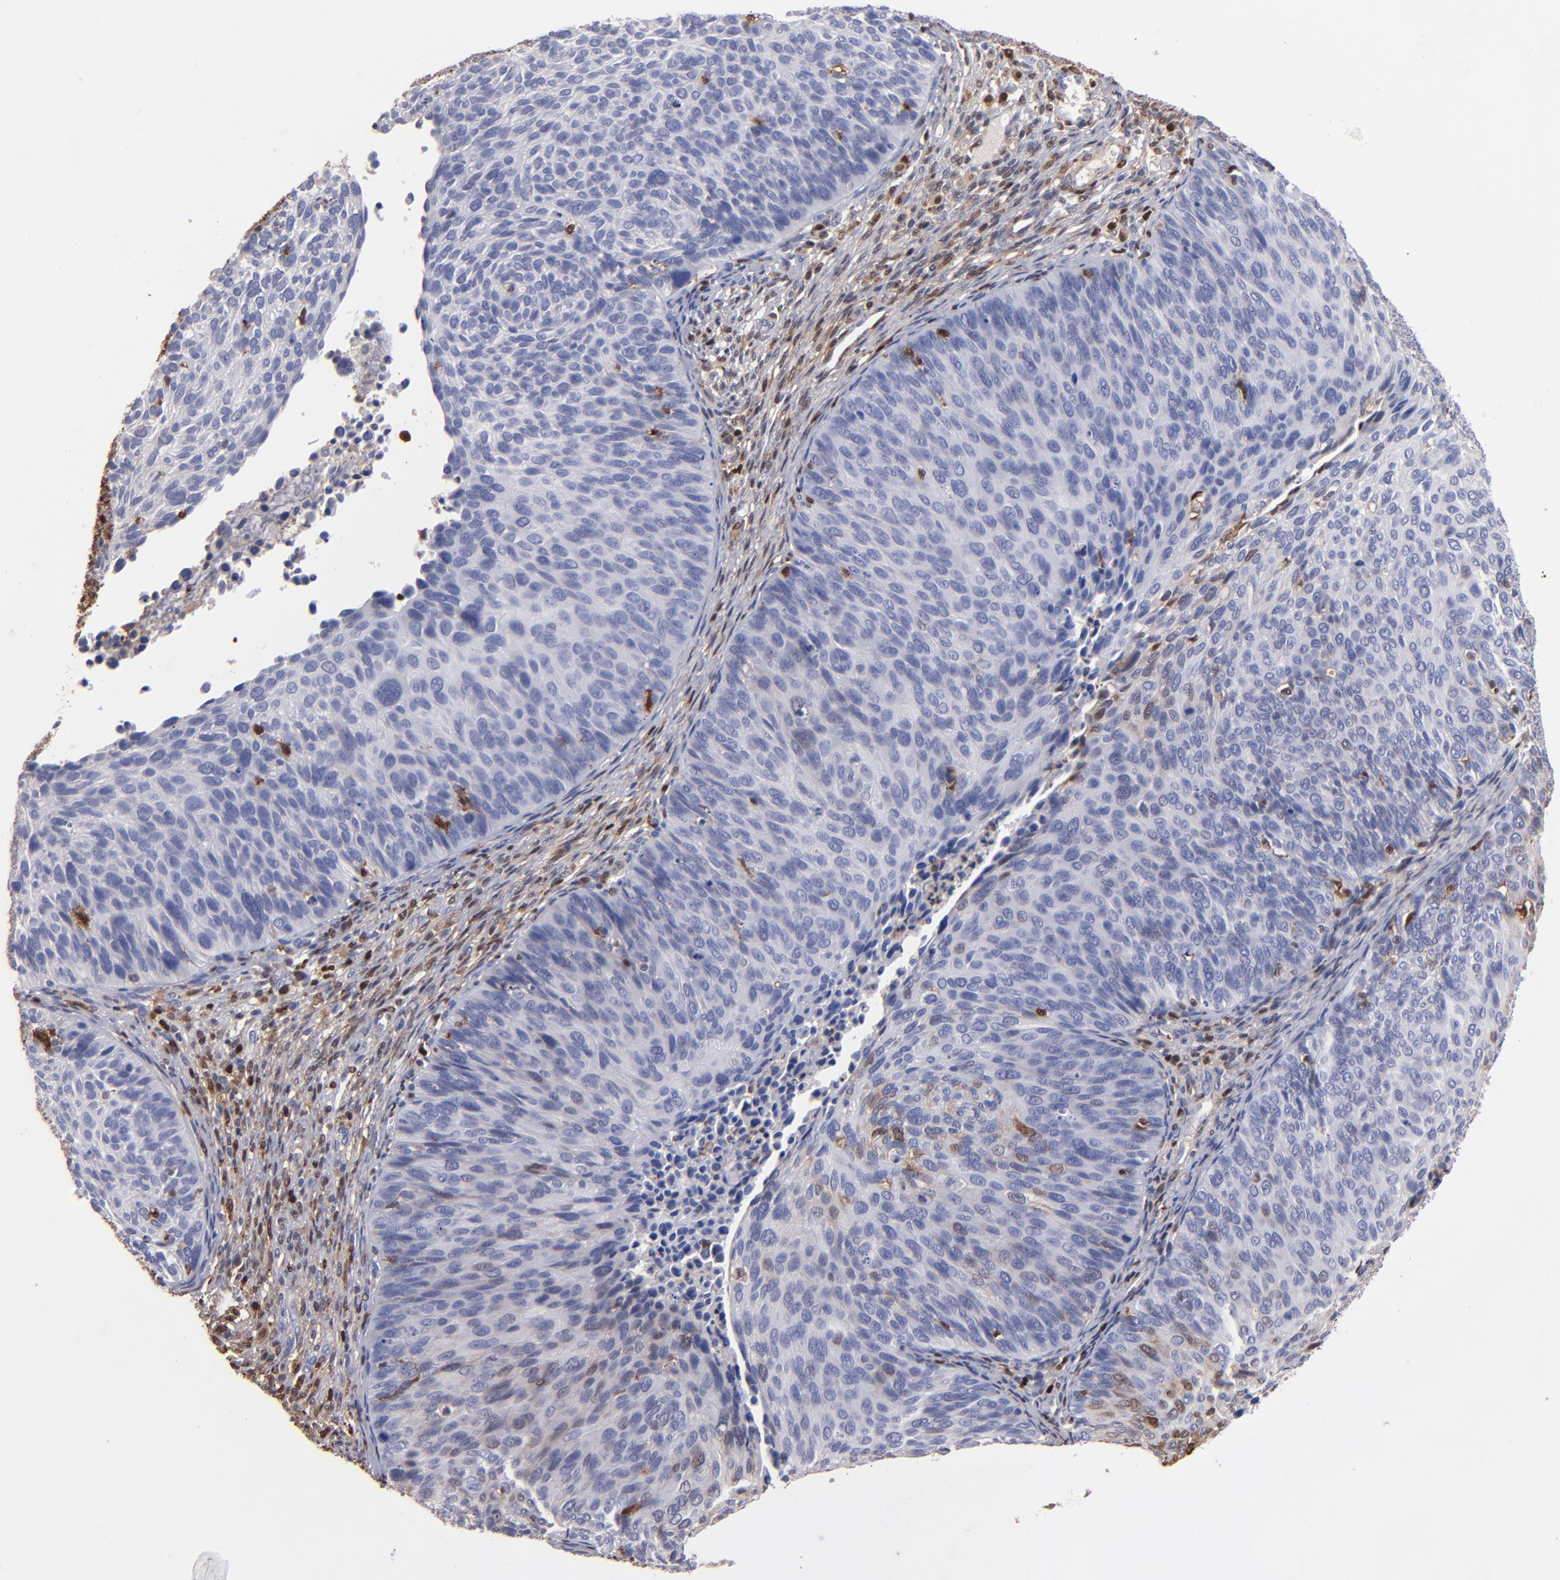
{"staining": {"intensity": "weak", "quantity": "<25%", "location": "cytoplasmic/membranous,nuclear"}, "tissue": "cervical cancer", "cell_type": "Tumor cells", "image_type": "cancer", "snomed": [{"axis": "morphology", "description": "Squamous cell carcinoma, NOS"}, {"axis": "topography", "description": "Cervix"}], "caption": "The micrograph exhibits no significant staining in tumor cells of cervical squamous cell carcinoma. (DAB IHC visualized using brightfield microscopy, high magnification).", "gene": "S100A4", "patient": {"sex": "female", "age": 36}}